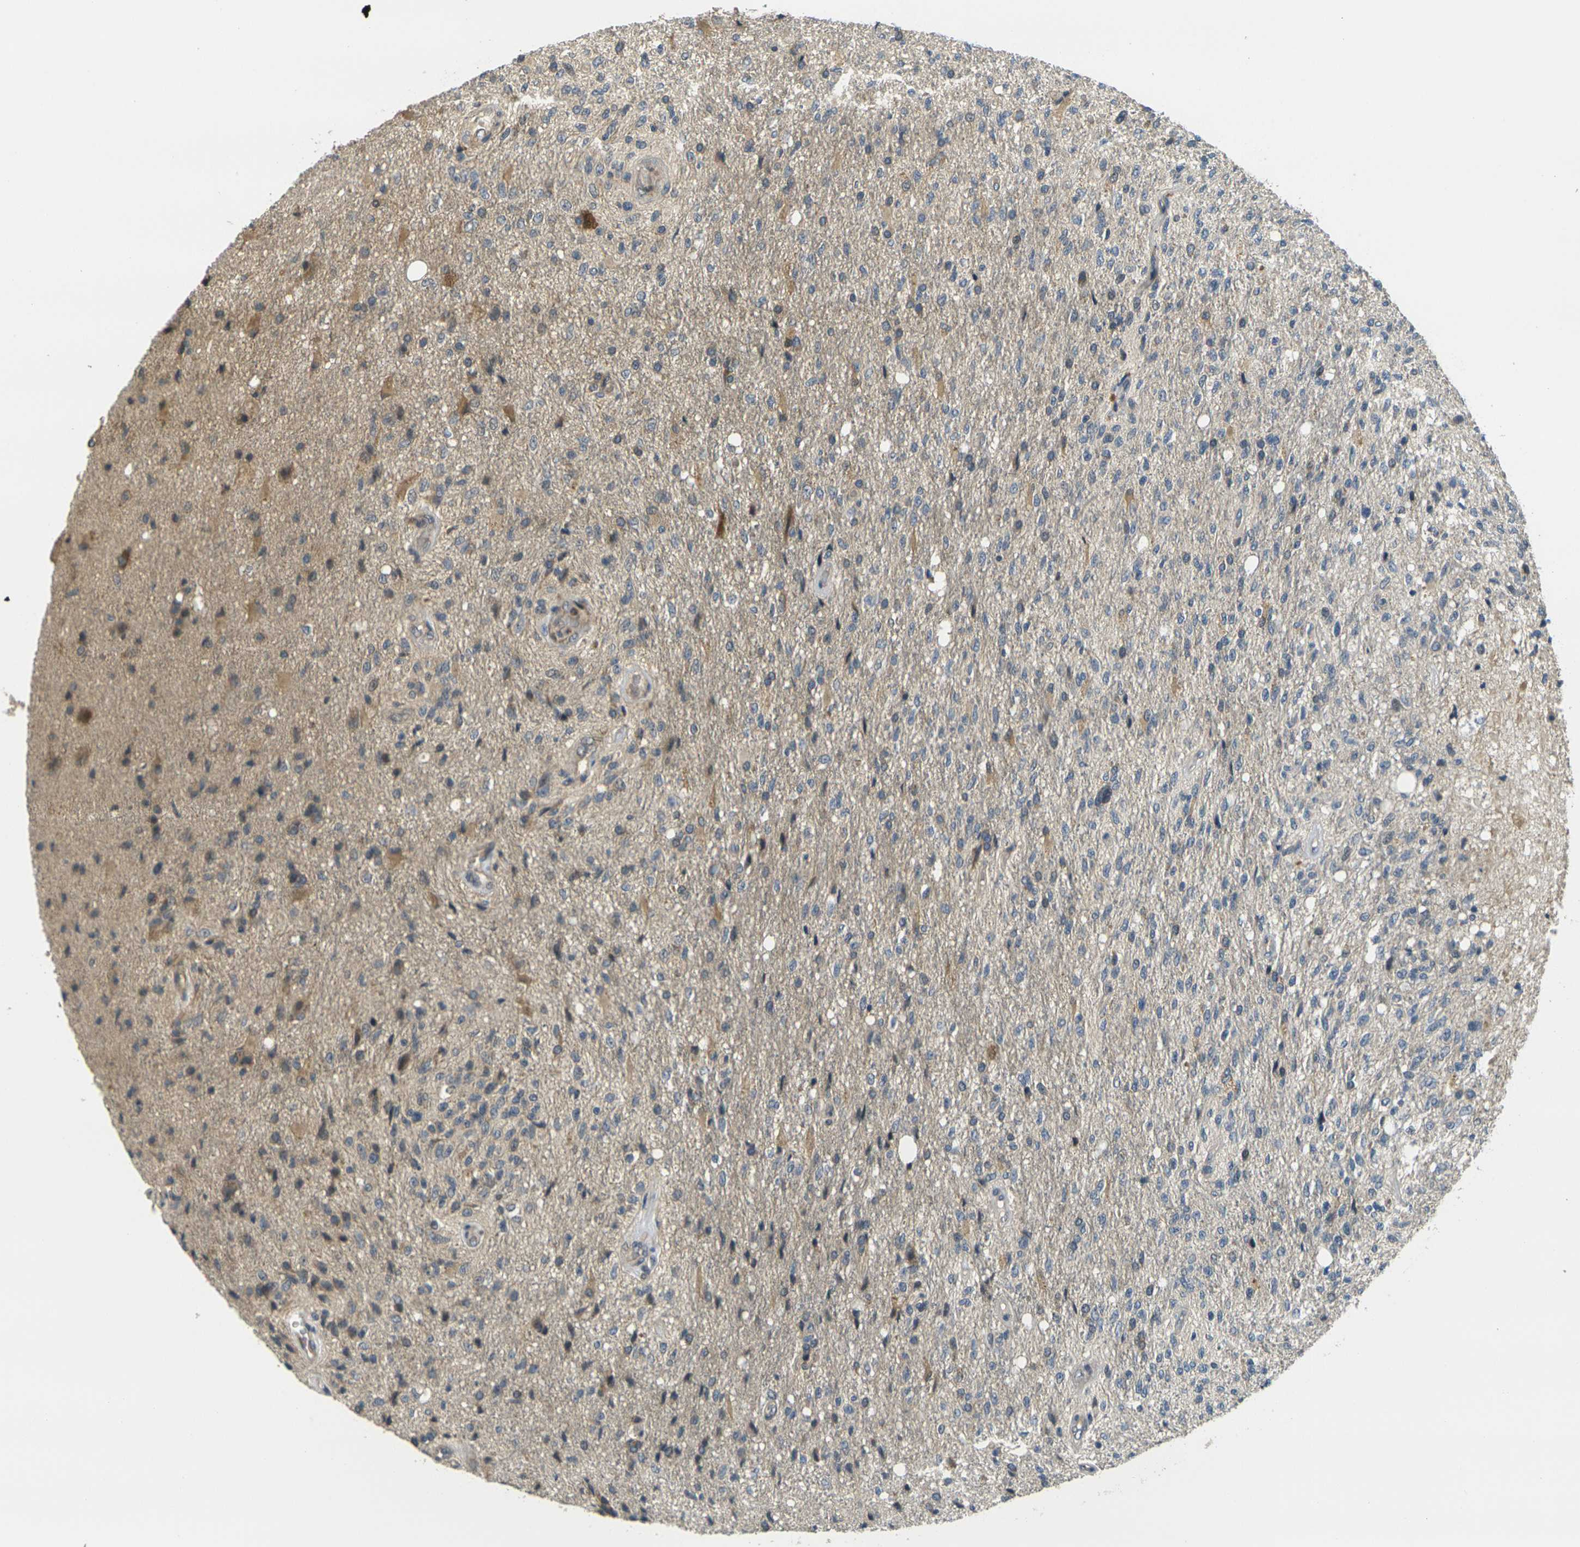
{"staining": {"intensity": "weak", "quantity": "25%-75%", "location": "cytoplasmic/membranous"}, "tissue": "glioma", "cell_type": "Tumor cells", "image_type": "cancer", "snomed": [{"axis": "morphology", "description": "Normal tissue, NOS"}, {"axis": "morphology", "description": "Glioma, malignant, High grade"}, {"axis": "topography", "description": "Cerebral cortex"}], "caption": "IHC staining of glioma, which shows low levels of weak cytoplasmic/membranous positivity in approximately 25%-75% of tumor cells indicating weak cytoplasmic/membranous protein expression. The staining was performed using DAB (3,3'-diaminobenzidine) (brown) for protein detection and nuclei were counterstained in hematoxylin (blue).", "gene": "MINAR2", "patient": {"sex": "male", "age": 77}}